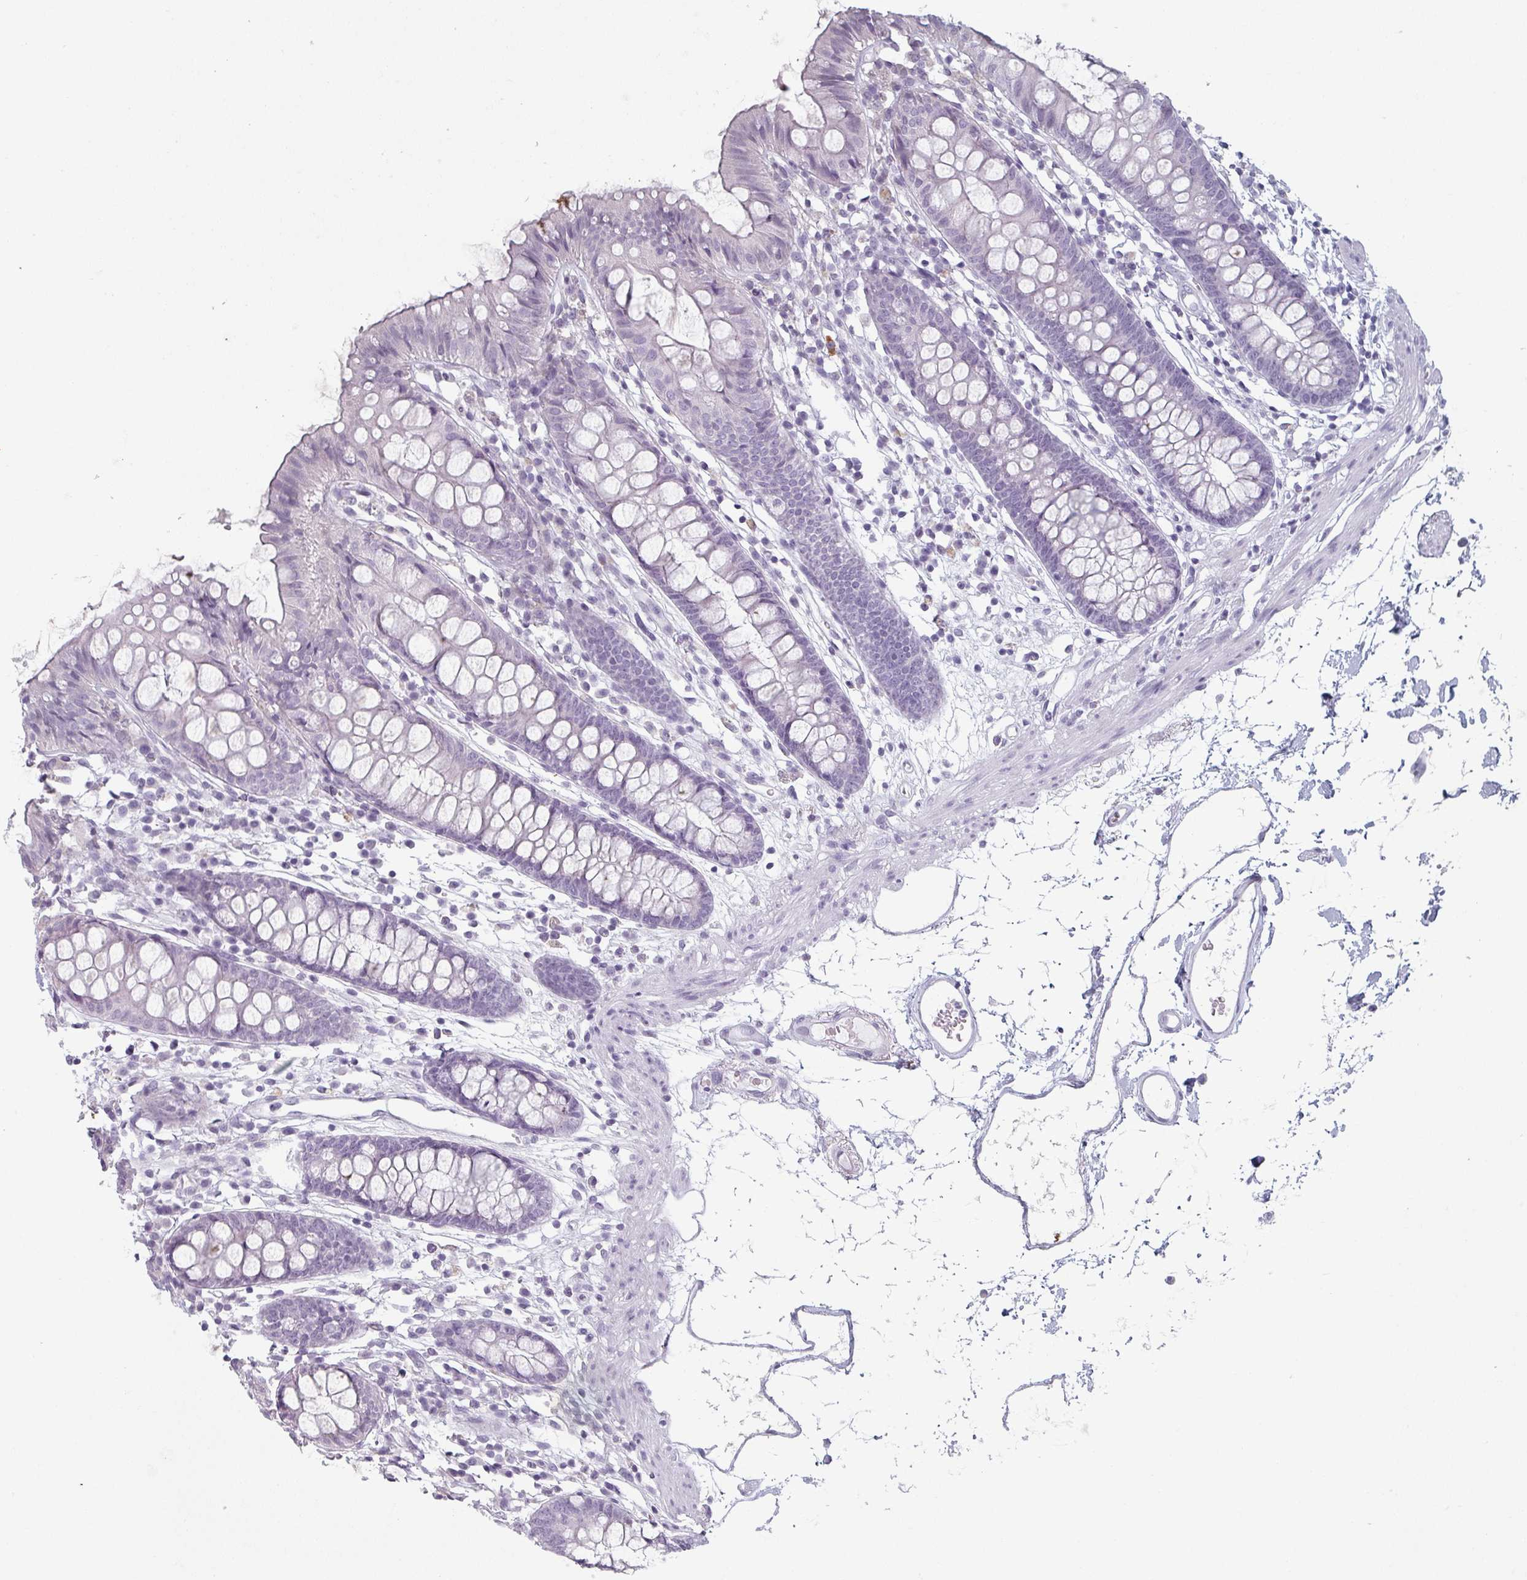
{"staining": {"intensity": "negative", "quantity": "none", "location": "none"}, "tissue": "colon", "cell_type": "Endothelial cells", "image_type": "normal", "snomed": [{"axis": "morphology", "description": "Normal tissue, NOS"}, {"axis": "topography", "description": "Colon"}], "caption": "Immunohistochemistry of benign colon displays no staining in endothelial cells.", "gene": "SLC35G2", "patient": {"sex": "female", "age": 84}}